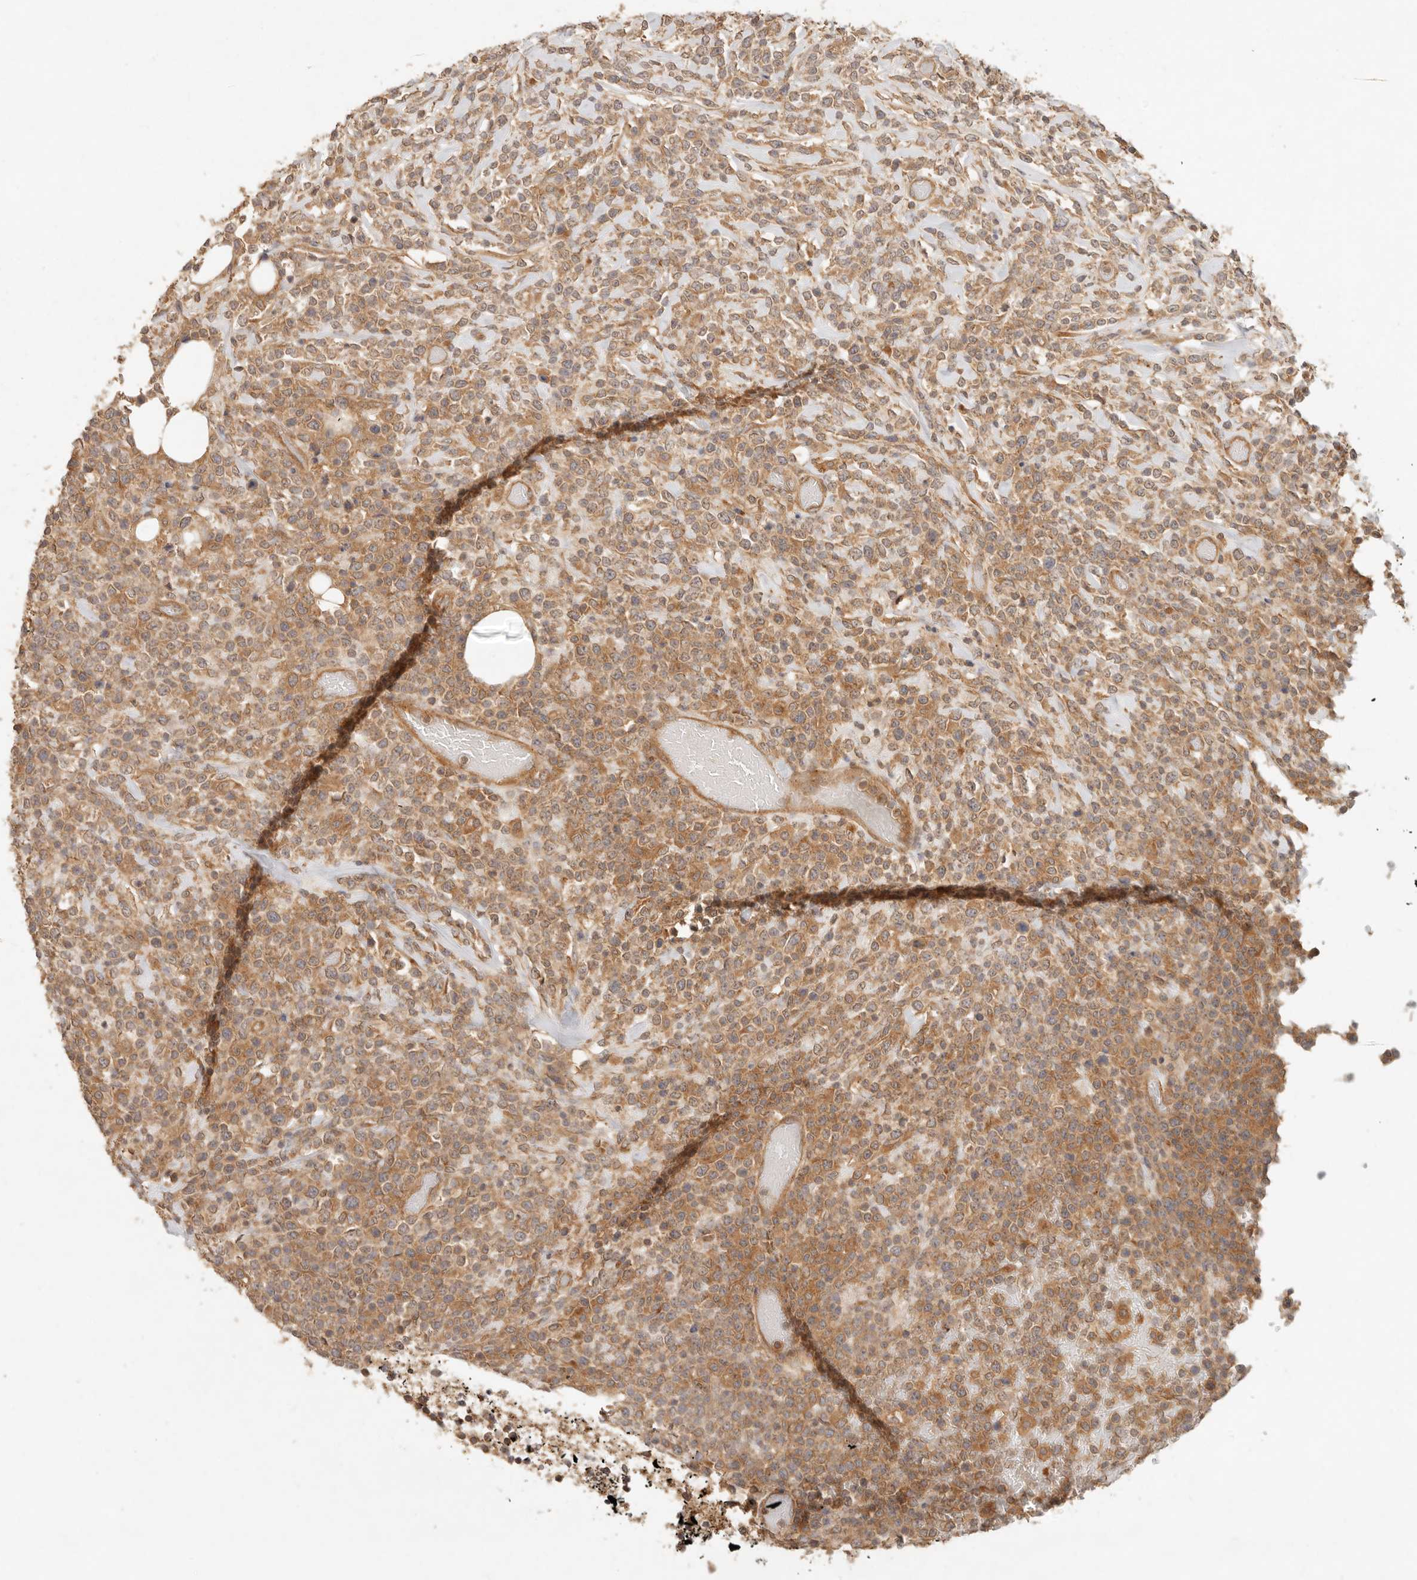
{"staining": {"intensity": "moderate", "quantity": ">75%", "location": "cytoplasmic/membranous"}, "tissue": "lymphoma", "cell_type": "Tumor cells", "image_type": "cancer", "snomed": [{"axis": "morphology", "description": "Malignant lymphoma, non-Hodgkin's type, High grade"}, {"axis": "topography", "description": "Colon"}], "caption": "DAB (3,3'-diaminobenzidine) immunohistochemical staining of malignant lymphoma, non-Hodgkin's type (high-grade) shows moderate cytoplasmic/membranous protein positivity in about >75% of tumor cells.", "gene": "HECTD3", "patient": {"sex": "female", "age": 53}}